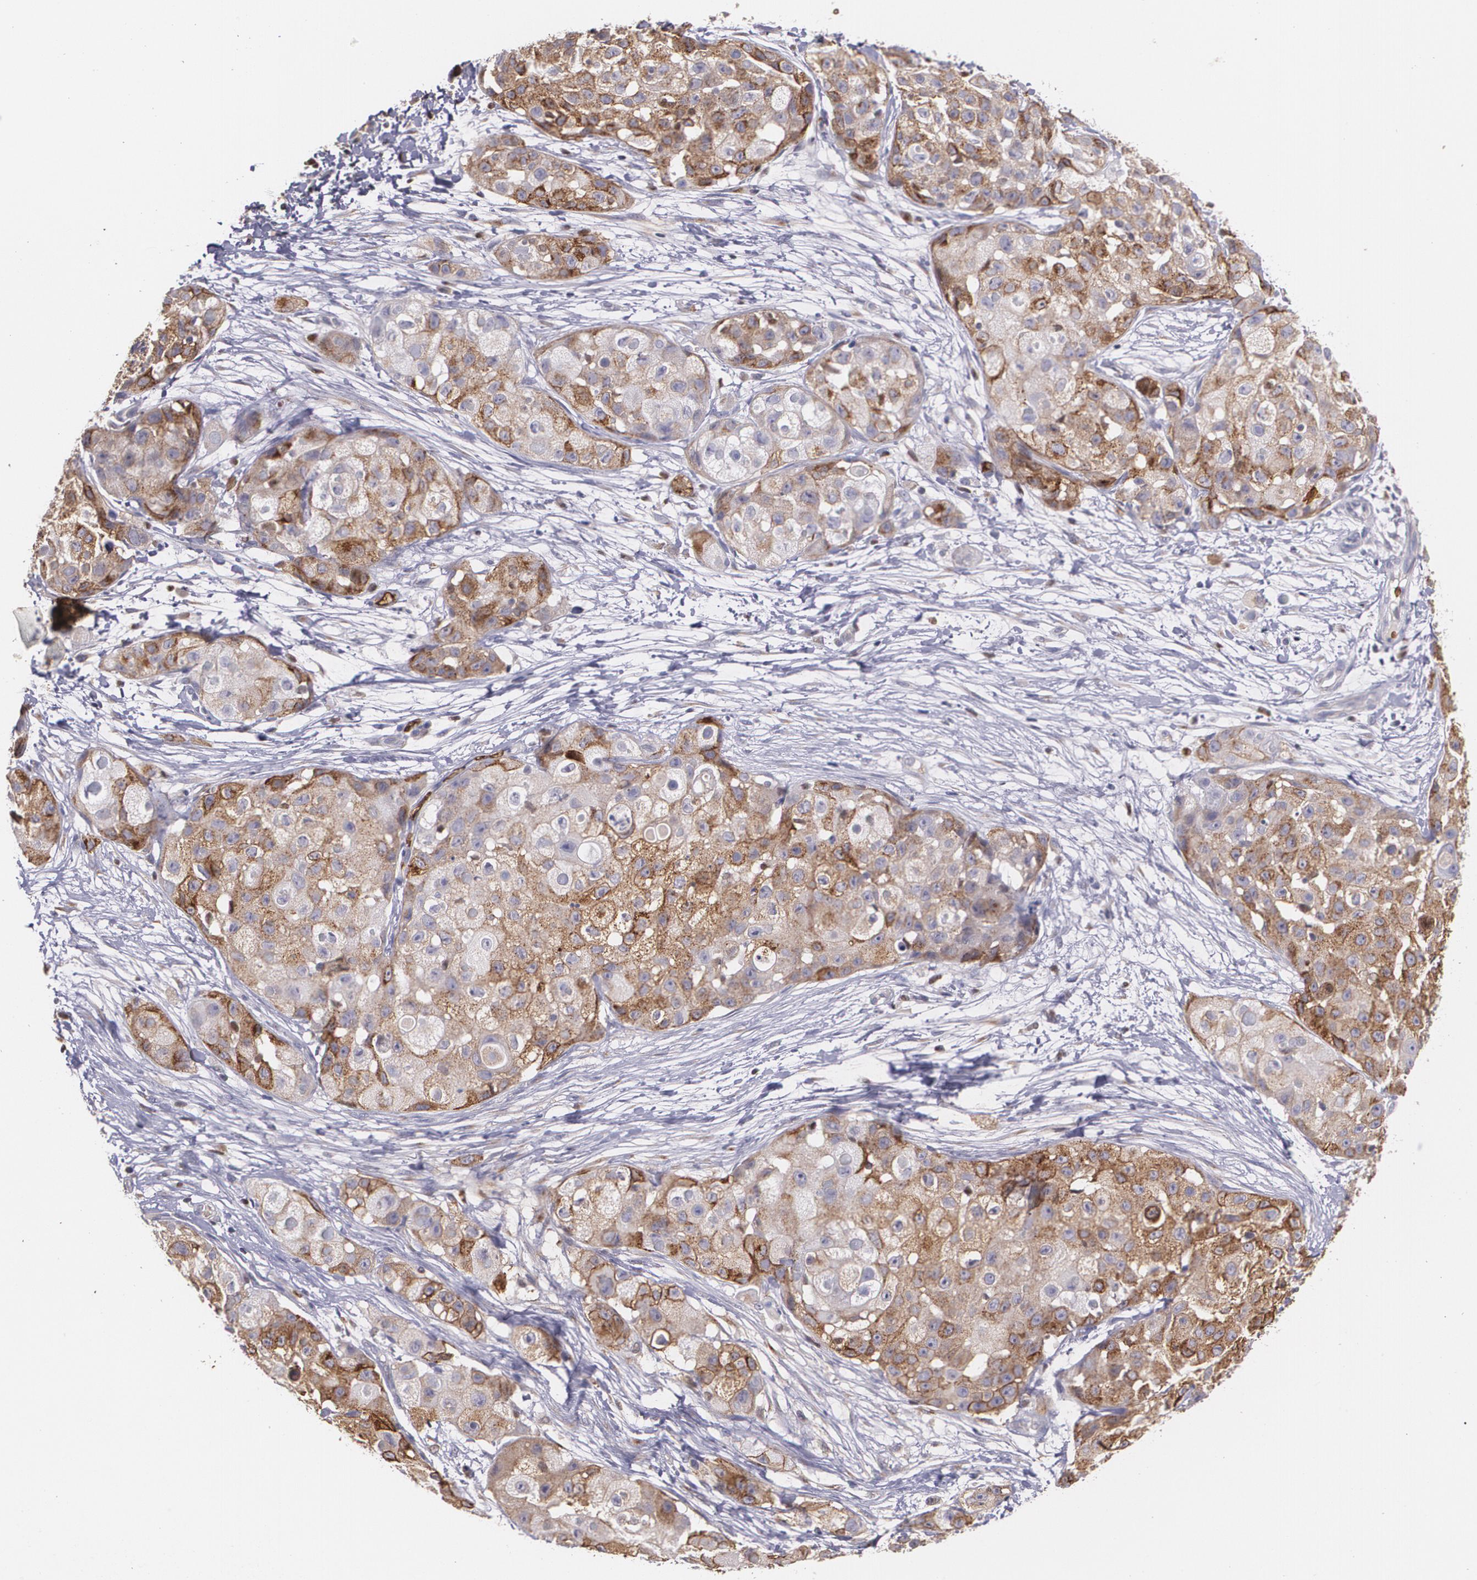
{"staining": {"intensity": "strong", "quantity": ">75%", "location": "cytoplasmic/membranous"}, "tissue": "skin cancer", "cell_type": "Tumor cells", "image_type": "cancer", "snomed": [{"axis": "morphology", "description": "Squamous cell carcinoma, NOS"}, {"axis": "topography", "description": "Skin"}], "caption": "Squamous cell carcinoma (skin) stained for a protein (brown) reveals strong cytoplasmic/membranous positive expression in about >75% of tumor cells.", "gene": "SLC2A1", "patient": {"sex": "female", "age": 57}}